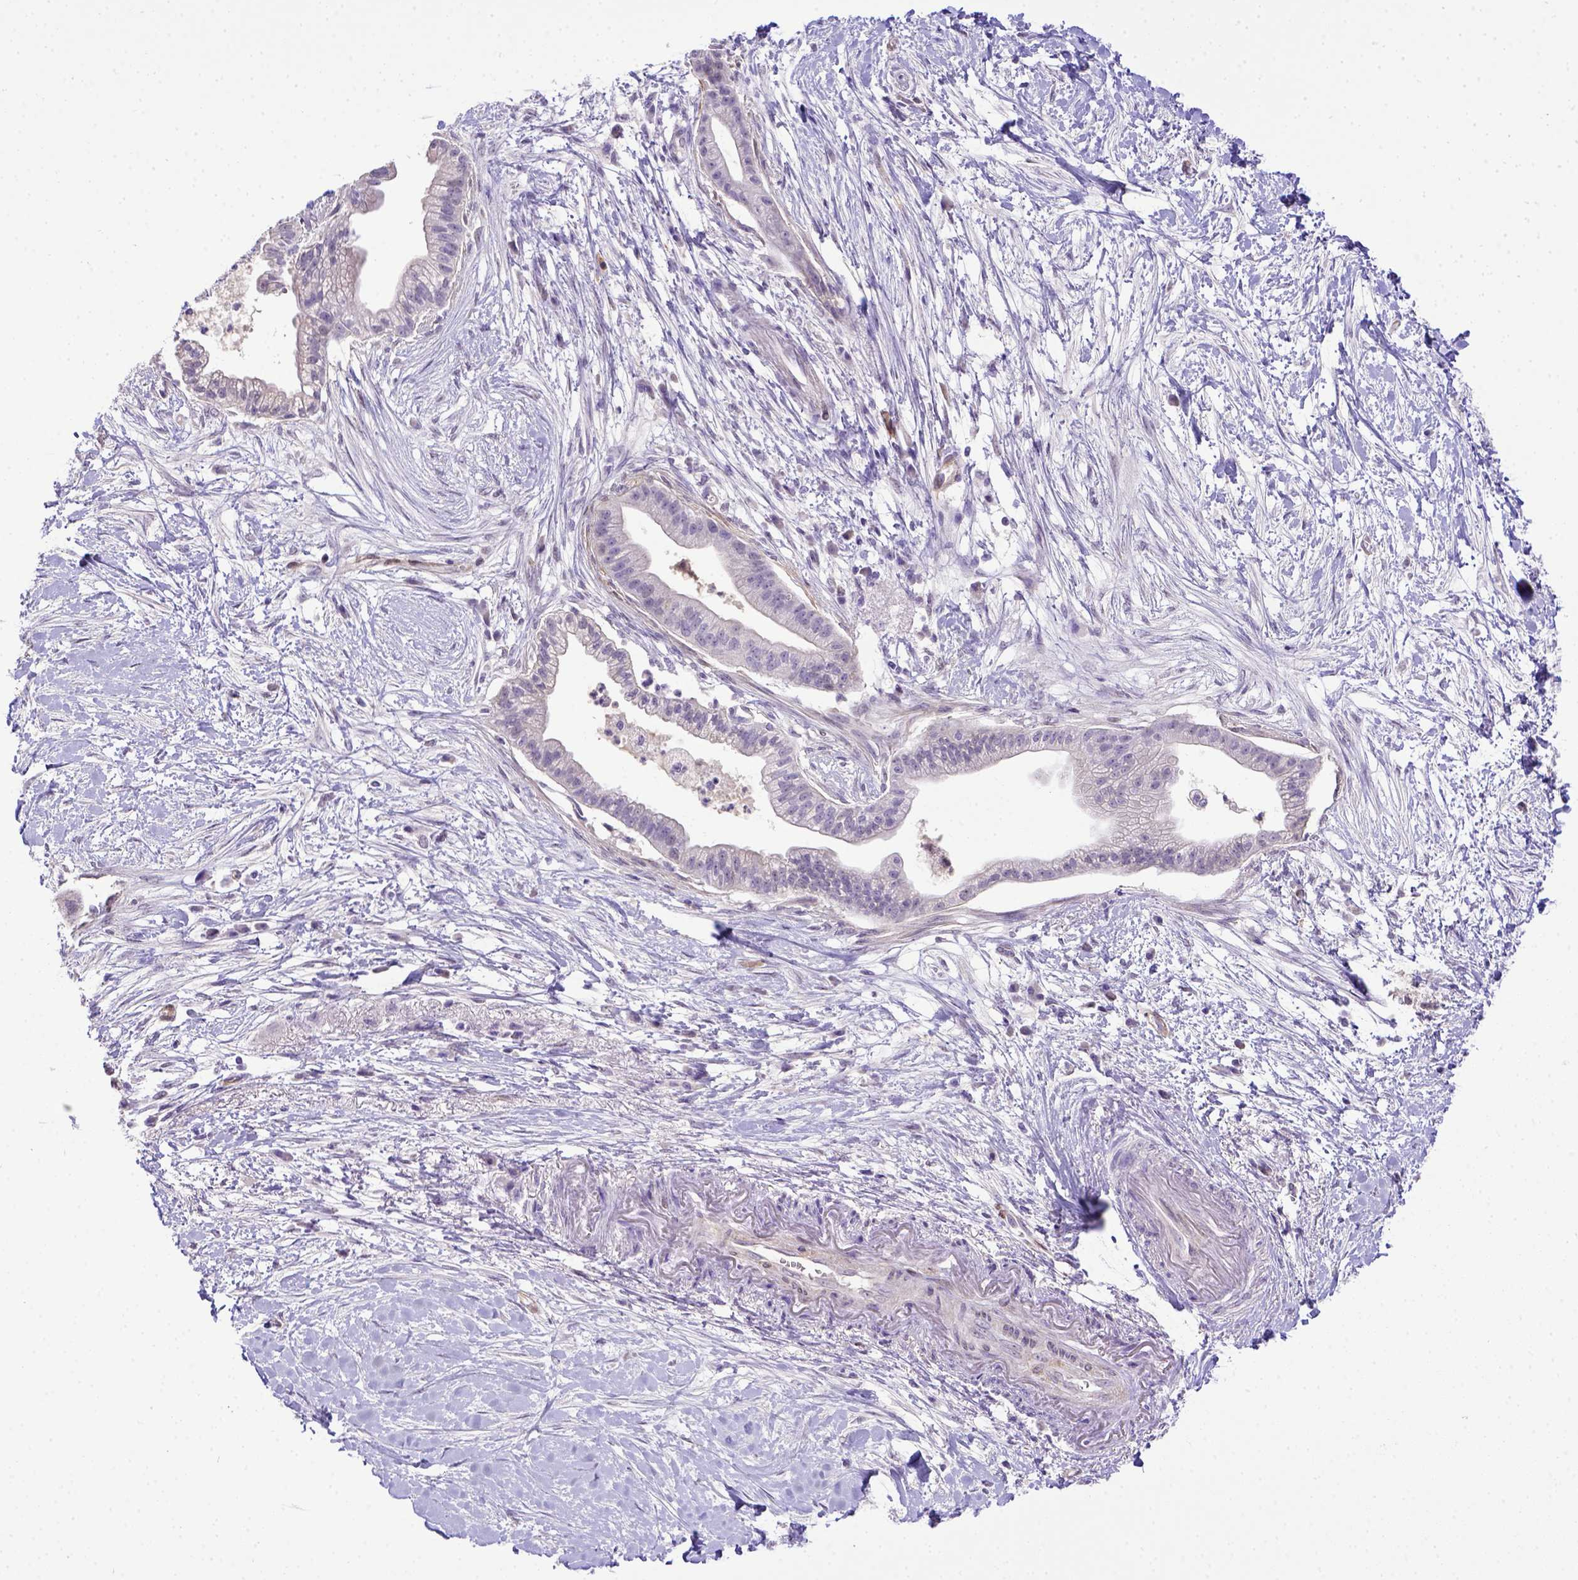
{"staining": {"intensity": "negative", "quantity": "none", "location": "none"}, "tissue": "pancreatic cancer", "cell_type": "Tumor cells", "image_type": "cancer", "snomed": [{"axis": "morphology", "description": "Normal tissue, NOS"}, {"axis": "morphology", "description": "Adenocarcinoma, NOS"}, {"axis": "topography", "description": "Lymph node"}, {"axis": "topography", "description": "Pancreas"}], "caption": "Immunohistochemistry of human pancreatic cancer displays no expression in tumor cells.", "gene": "BTN1A1", "patient": {"sex": "female", "age": 58}}